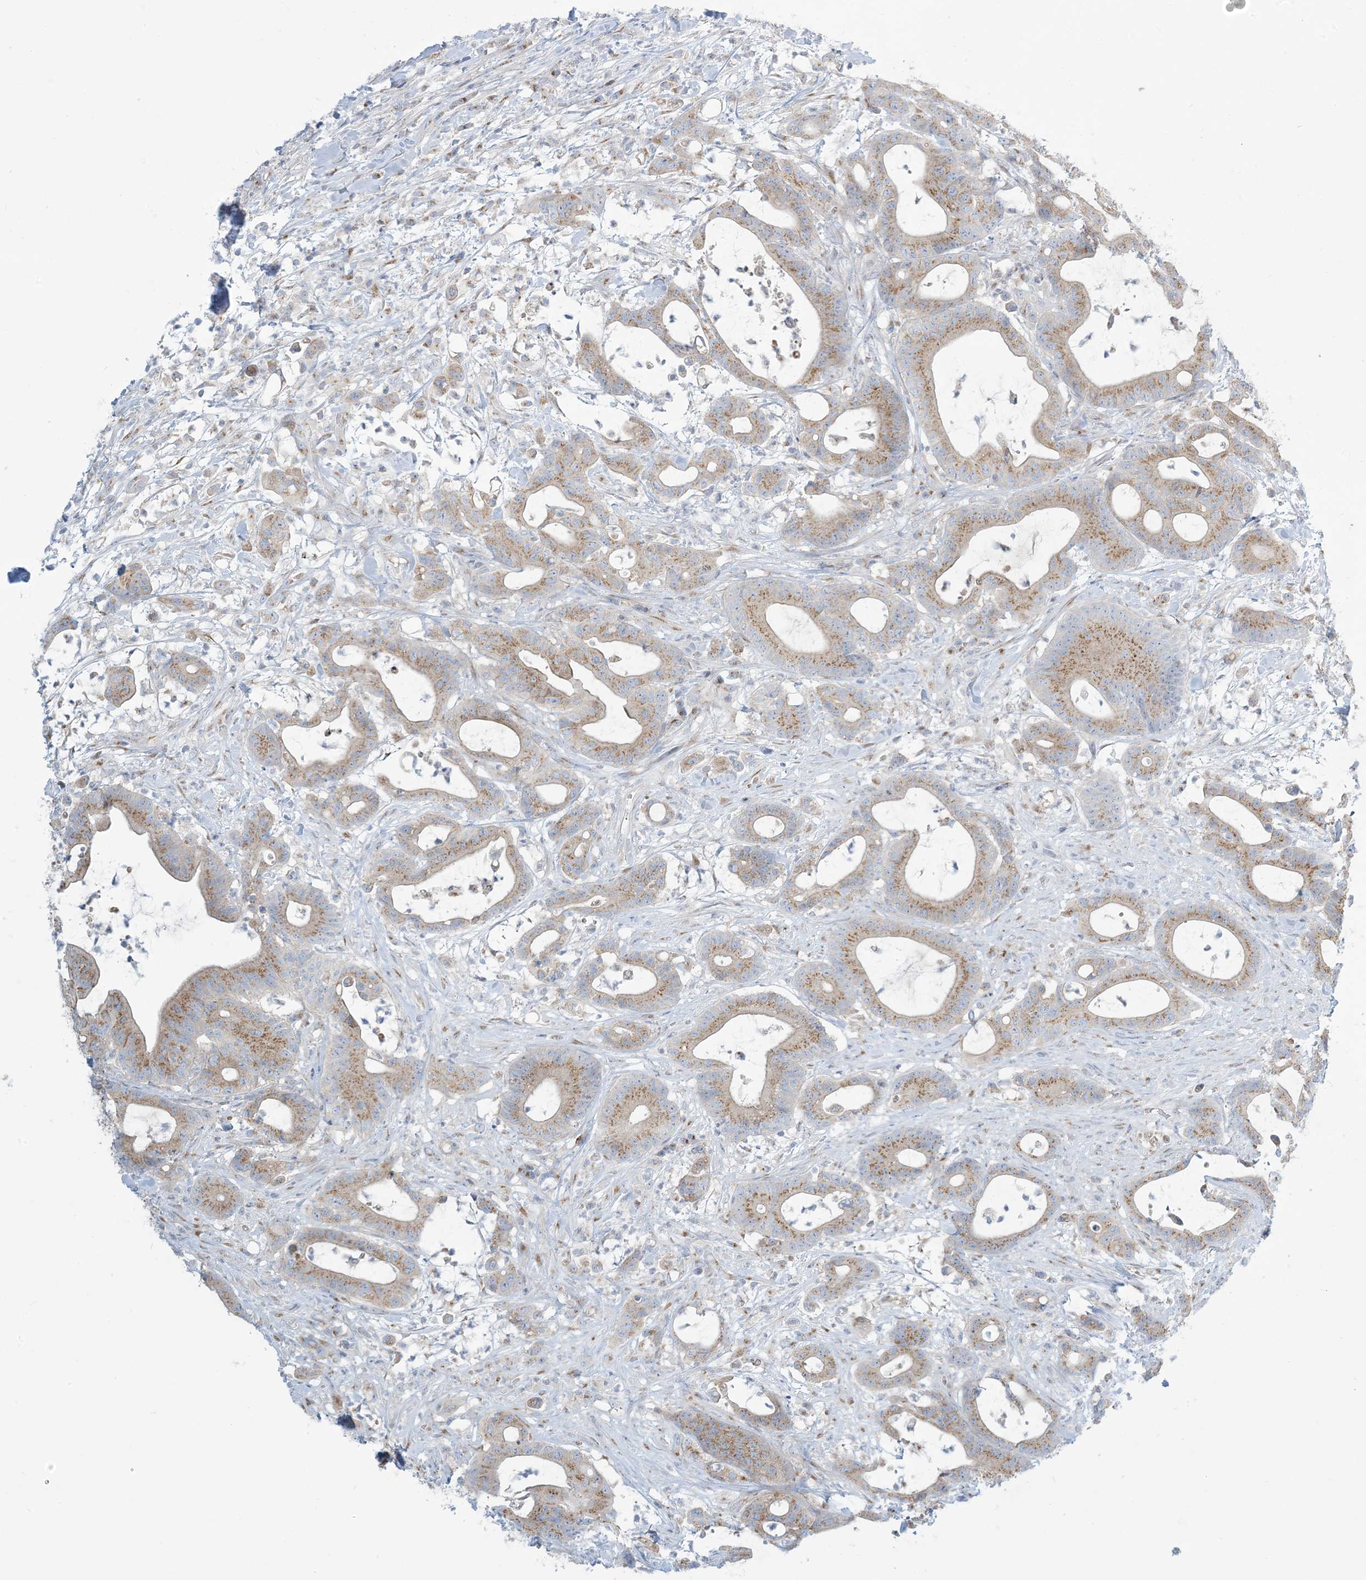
{"staining": {"intensity": "moderate", "quantity": ">75%", "location": "cytoplasmic/membranous"}, "tissue": "colorectal cancer", "cell_type": "Tumor cells", "image_type": "cancer", "snomed": [{"axis": "morphology", "description": "Adenocarcinoma, NOS"}, {"axis": "topography", "description": "Colon"}], "caption": "An immunohistochemistry (IHC) micrograph of neoplastic tissue is shown. Protein staining in brown shows moderate cytoplasmic/membranous positivity in colorectal cancer (adenocarcinoma) within tumor cells.", "gene": "AFTPH", "patient": {"sex": "female", "age": 84}}